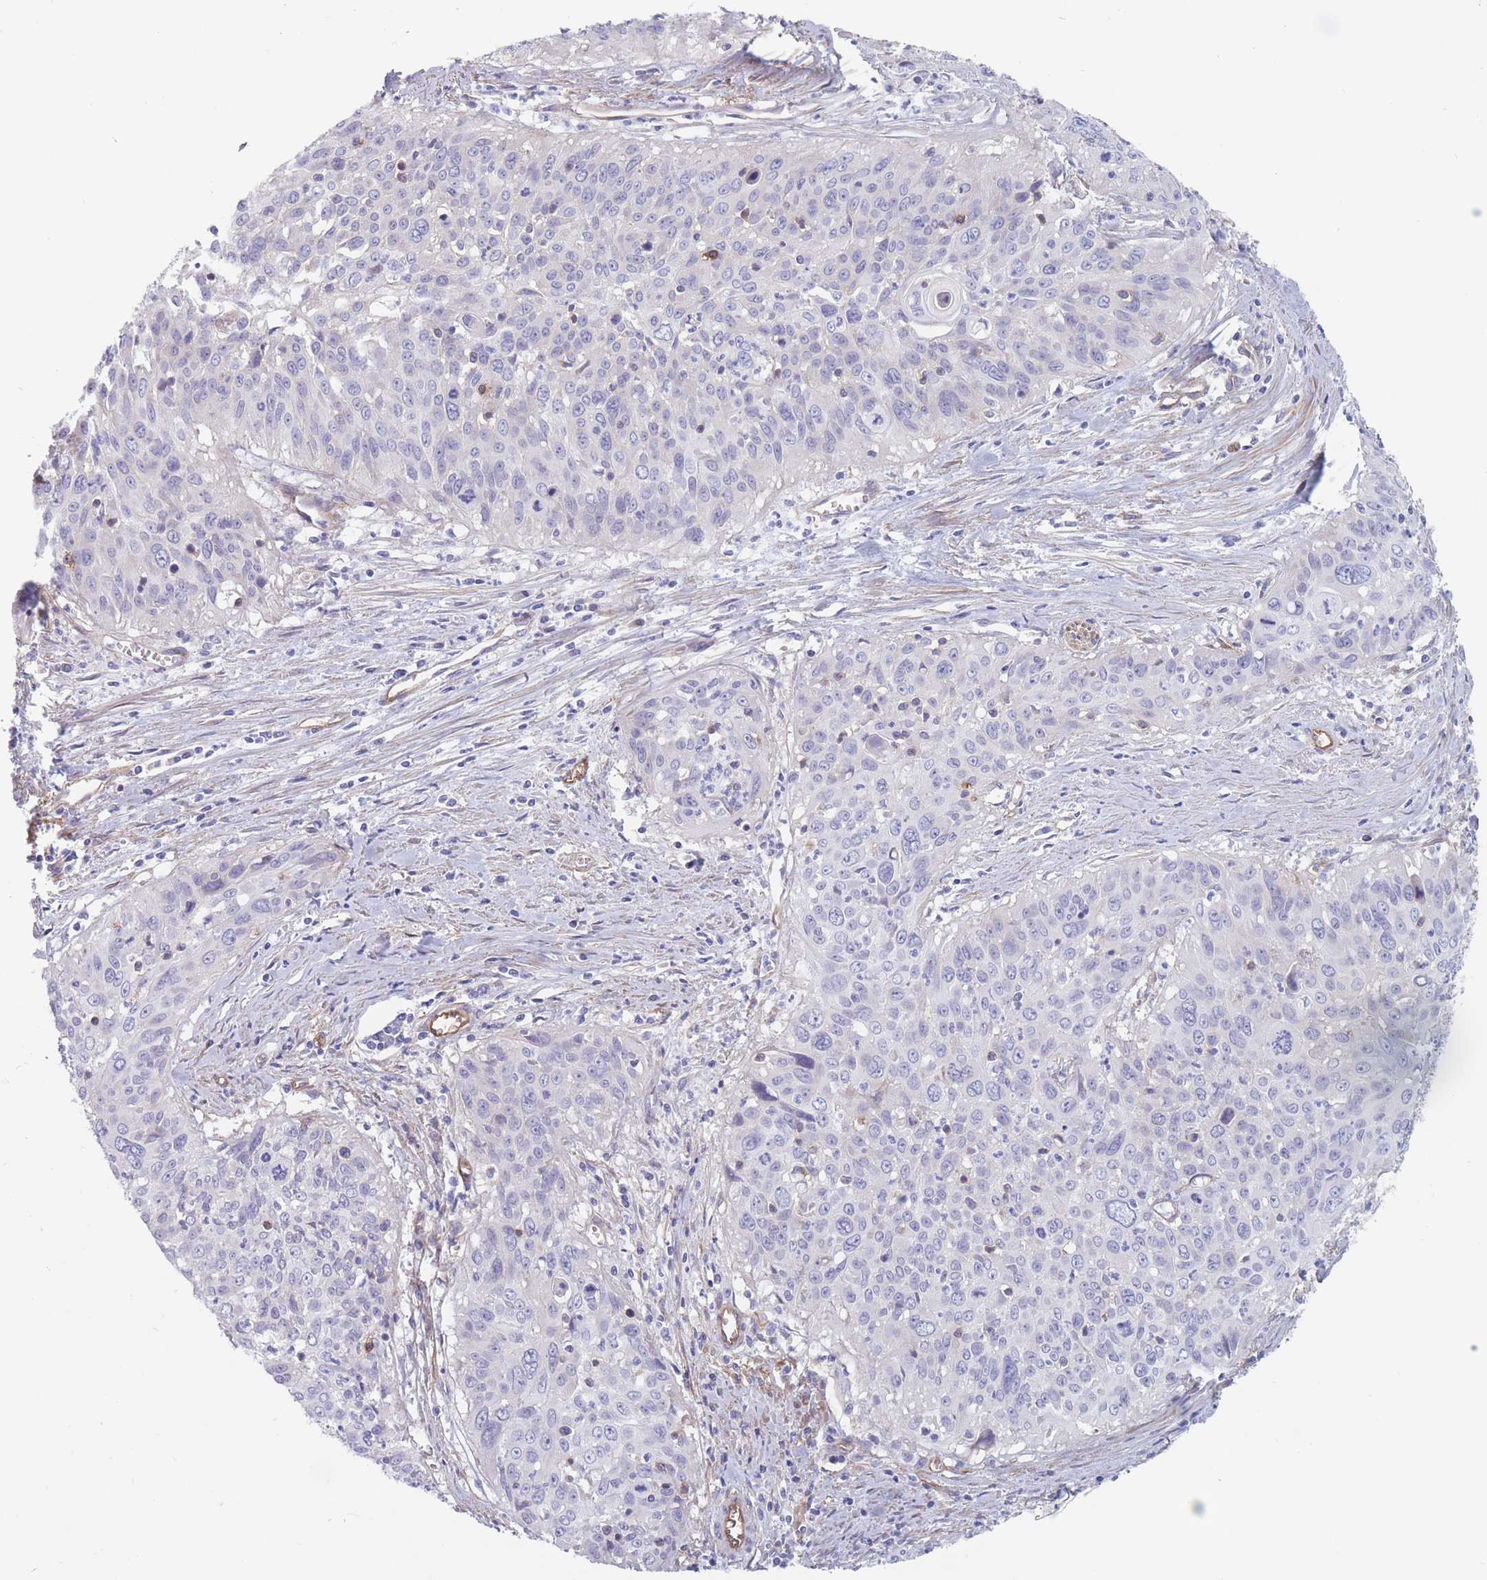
{"staining": {"intensity": "negative", "quantity": "none", "location": "none"}, "tissue": "cervical cancer", "cell_type": "Tumor cells", "image_type": "cancer", "snomed": [{"axis": "morphology", "description": "Squamous cell carcinoma, NOS"}, {"axis": "topography", "description": "Cervix"}], "caption": "This is a photomicrograph of immunohistochemistry (IHC) staining of cervical cancer (squamous cell carcinoma), which shows no positivity in tumor cells.", "gene": "PLPP1", "patient": {"sex": "female", "age": 55}}